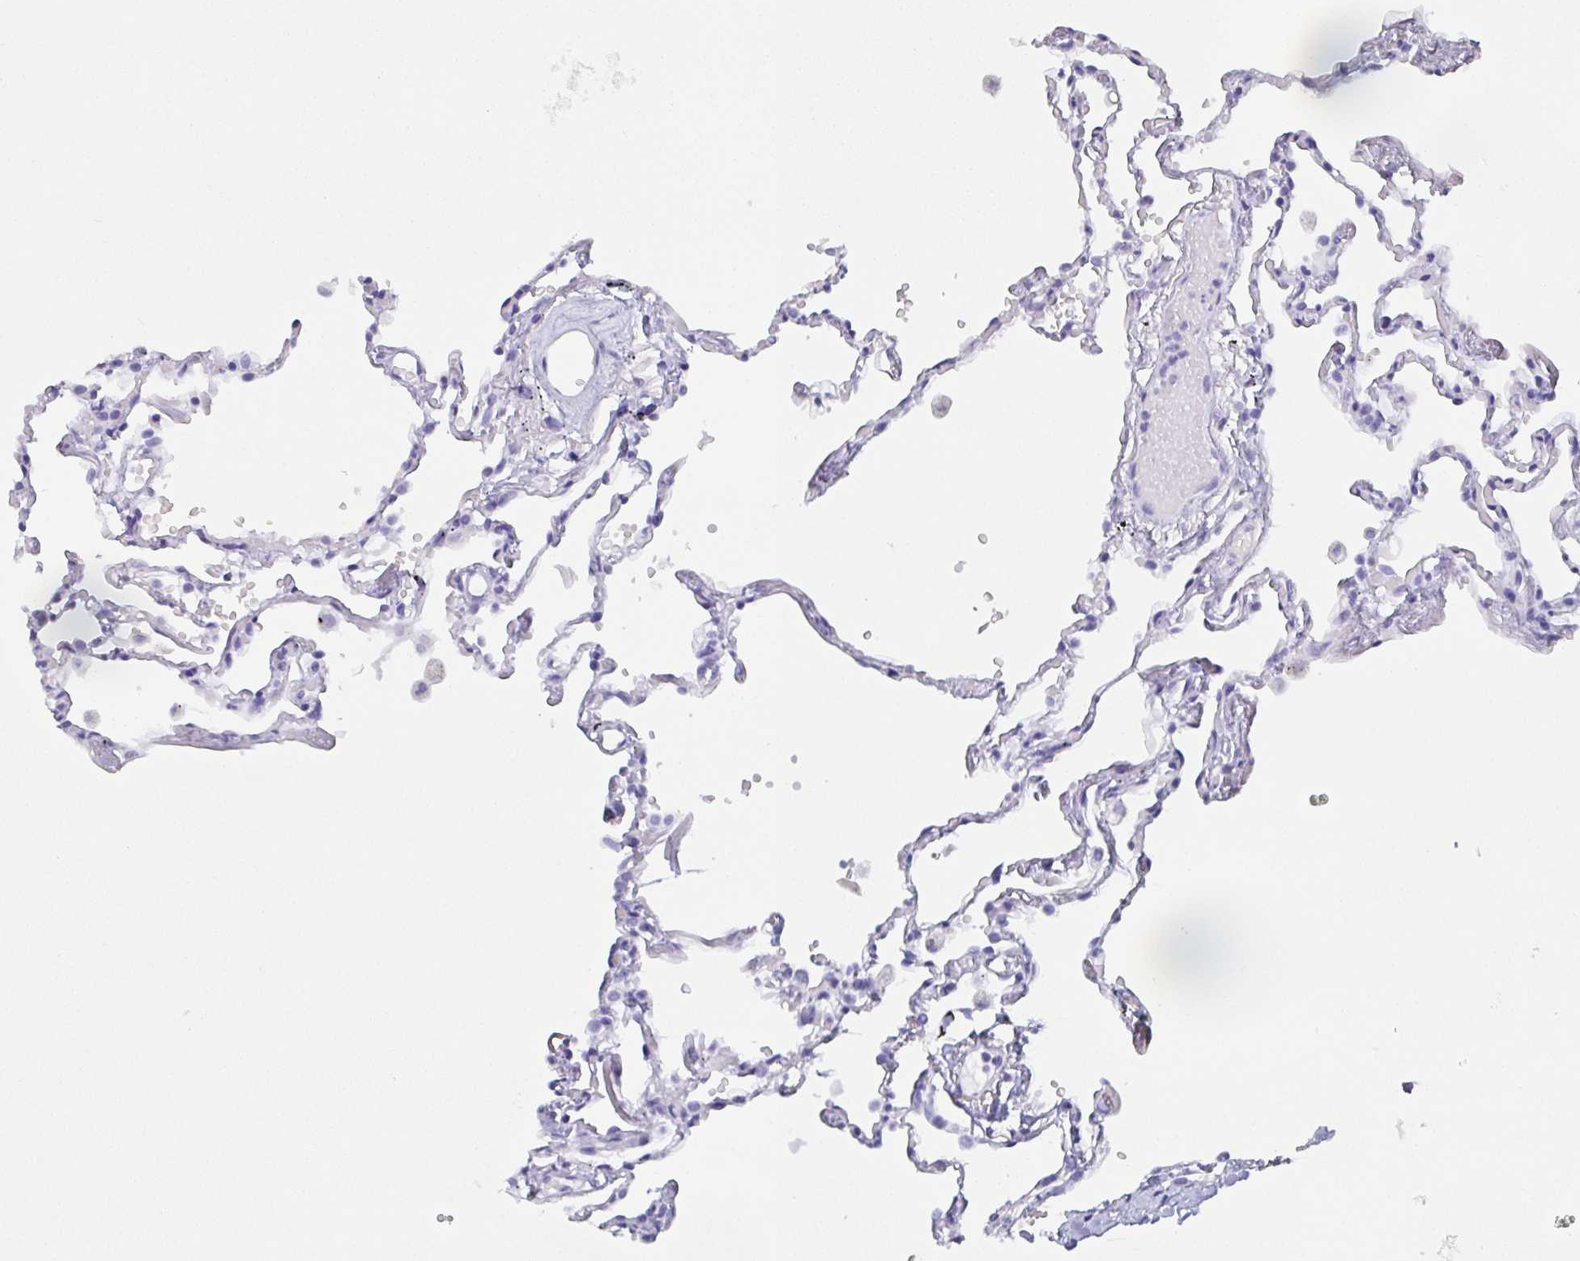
{"staining": {"intensity": "negative", "quantity": "none", "location": "none"}, "tissue": "lung", "cell_type": "Alveolar cells", "image_type": "normal", "snomed": [{"axis": "morphology", "description": "Normal tissue, NOS"}, {"axis": "topography", "description": "Lung"}], "caption": "This micrograph is of benign lung stained with IHC to label a protein in brown with the nuclei are counter-stained blue. There is no positivity in alveolar cells. (Brightfield microscopy of DAB immunohistochemistry (IHC) at high magnification).", "gene": "AGFG2", "patient": {"sex": "female", "age": 67}}